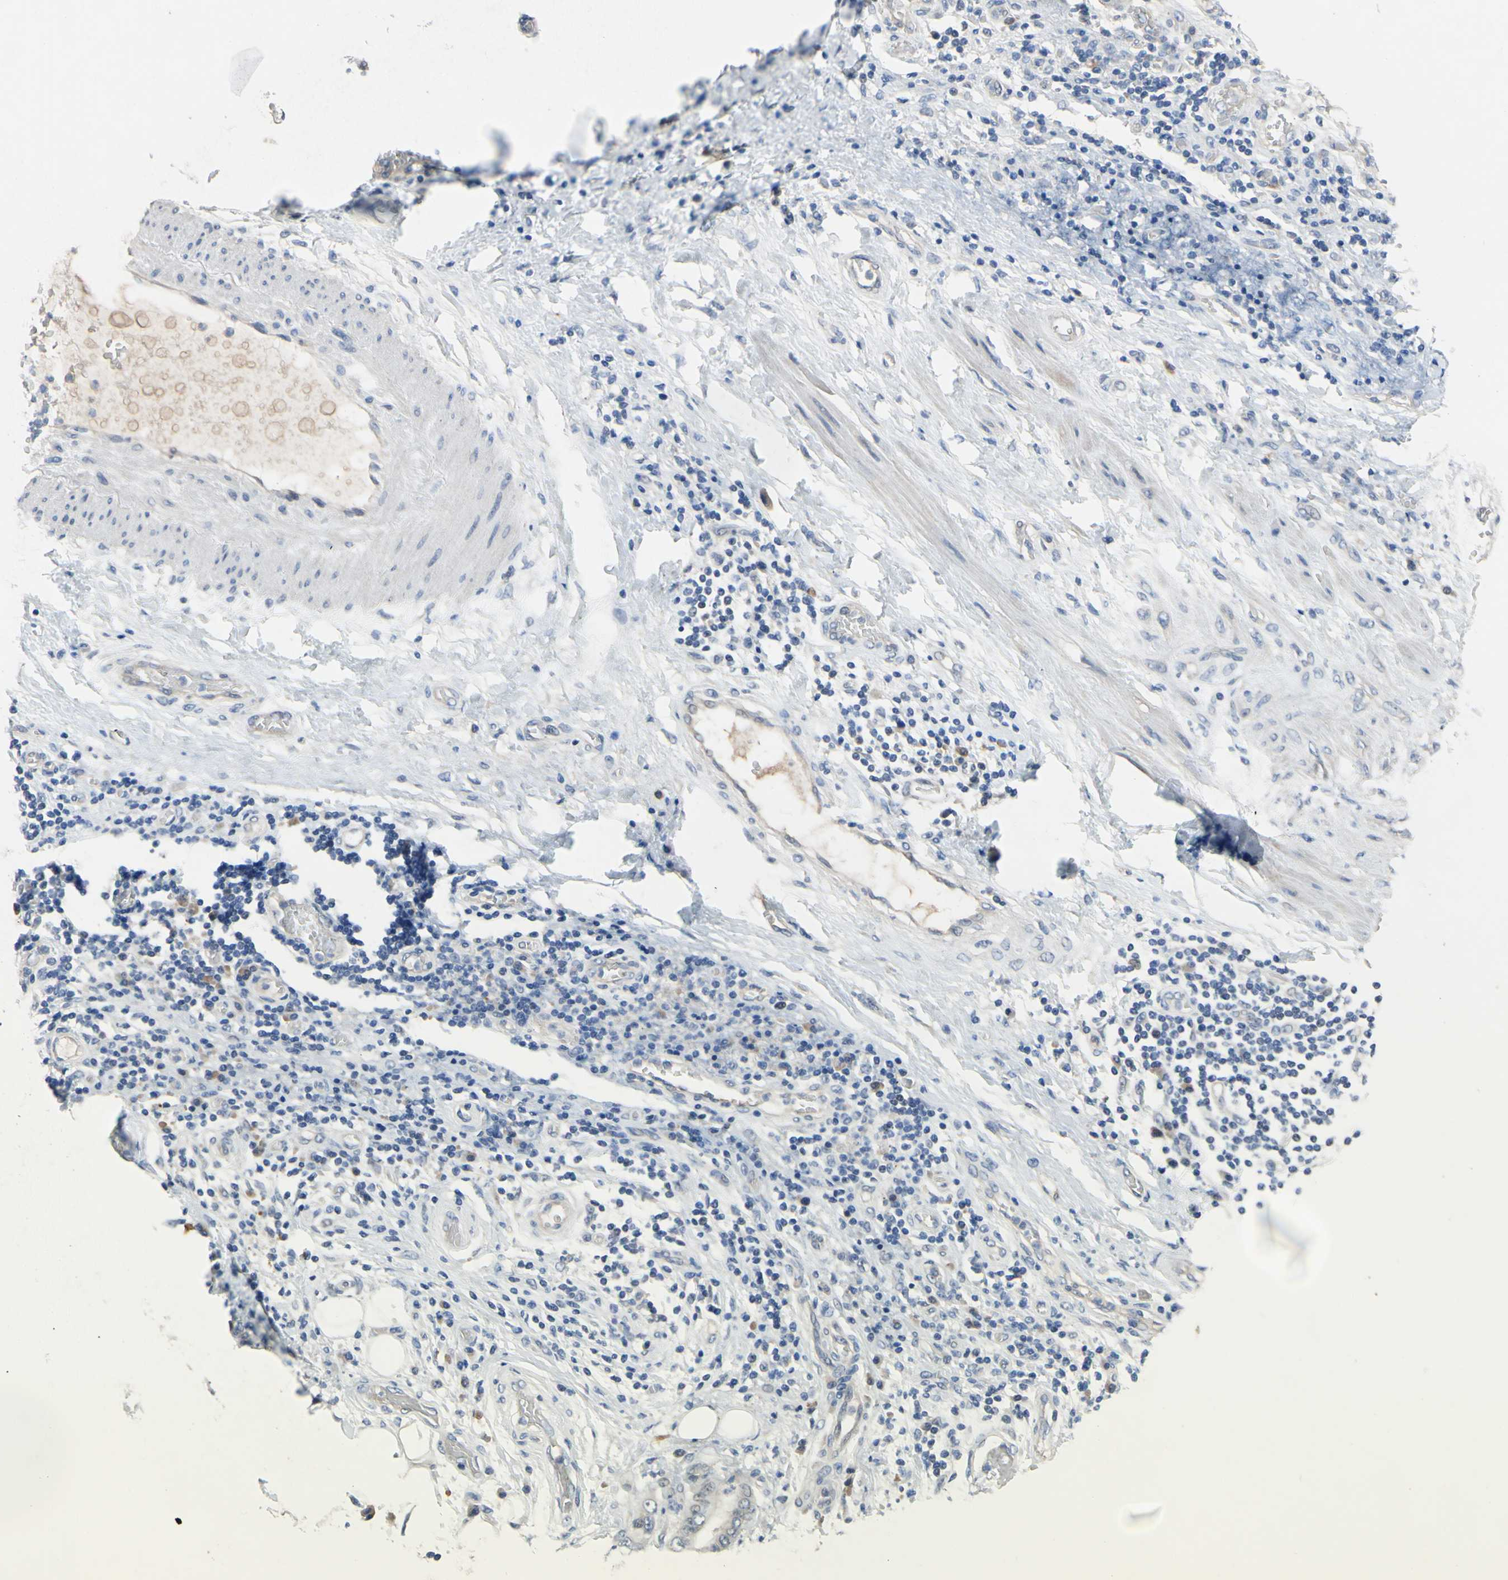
{"staining": {"intensity": "negative", "quantity": "none", "location": "none"}, "tissue": "stomach cancer", "cell_type": "Tumor cells", "image_type": "cancer", "snomed": [{"axis": "morphology", "description": "Adenocarcinoma, NOS"}, {"axis": "topography", "description": "Stomach"}], "caption": "Micrograph shows no significant protein staining in tumor cells of stomach cancer (adenocarcinoma). (Brightfield microscopy of DAB (3,3'-diaminobenzidine) immunohistochemistry (IHC) at high magnification).", "gene": "LHX9", "patient": {"sex": "female", "age": 73}}